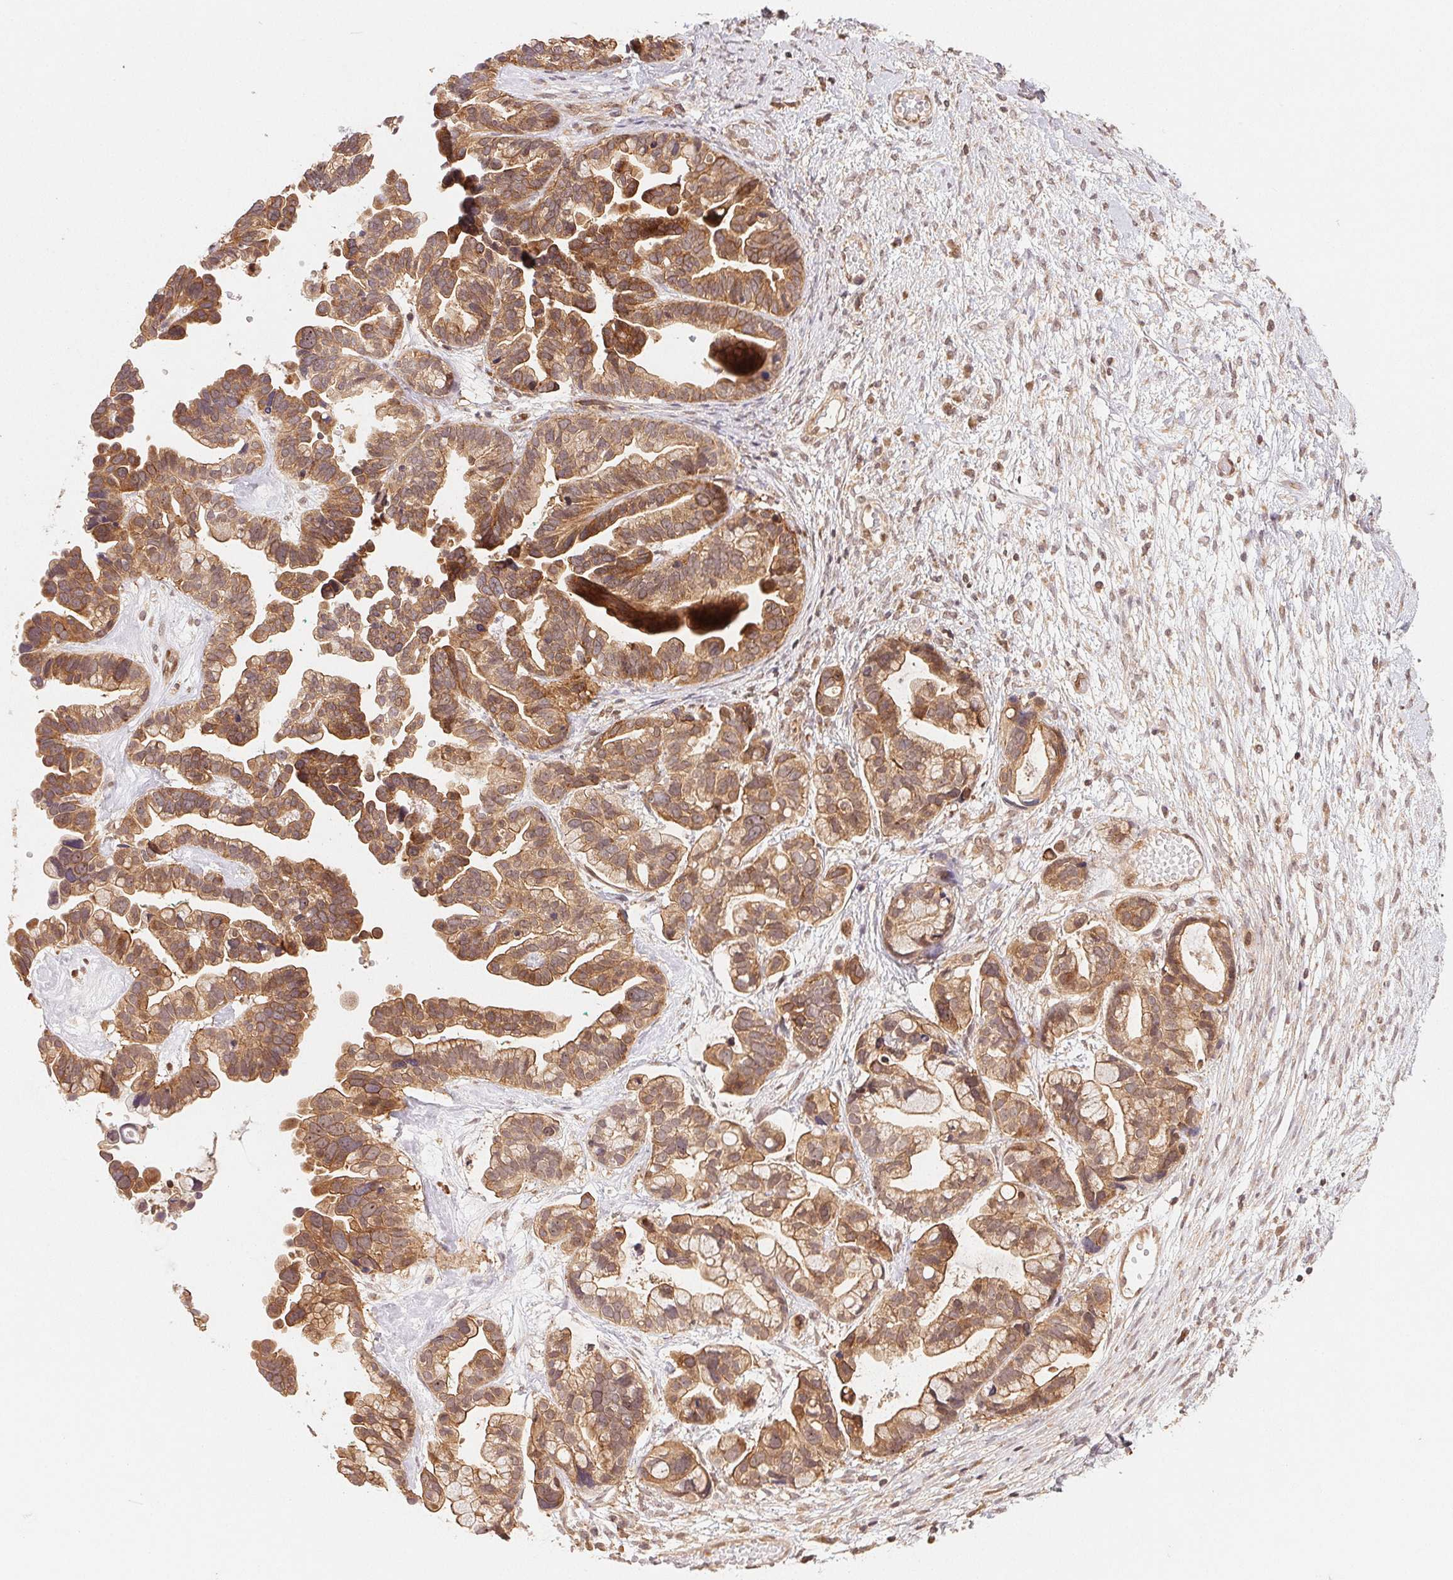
{"staining": {"intensity": "moderate", "quantity": ">75%", "location": "cytoplasmic/membranous,nuclear"}, "tissue": "ovarian cancer", "cell_type": "Tumor cells", "image_type": "cancer", "snomed": [{"axis": "morphology", "description": "Cystadenocarcinoma, serous, NOS"}, {"axis": "topography", "description": "Ovary"}], "caption": "Ovarian cancer stained with immunohistochemistry shows moderate cytoplasmic/membranous and nuclear staining in approximately >75% of tumor cells.", "gene": "CCDC102B", "patient": {"sex": "female", "age": 56}}